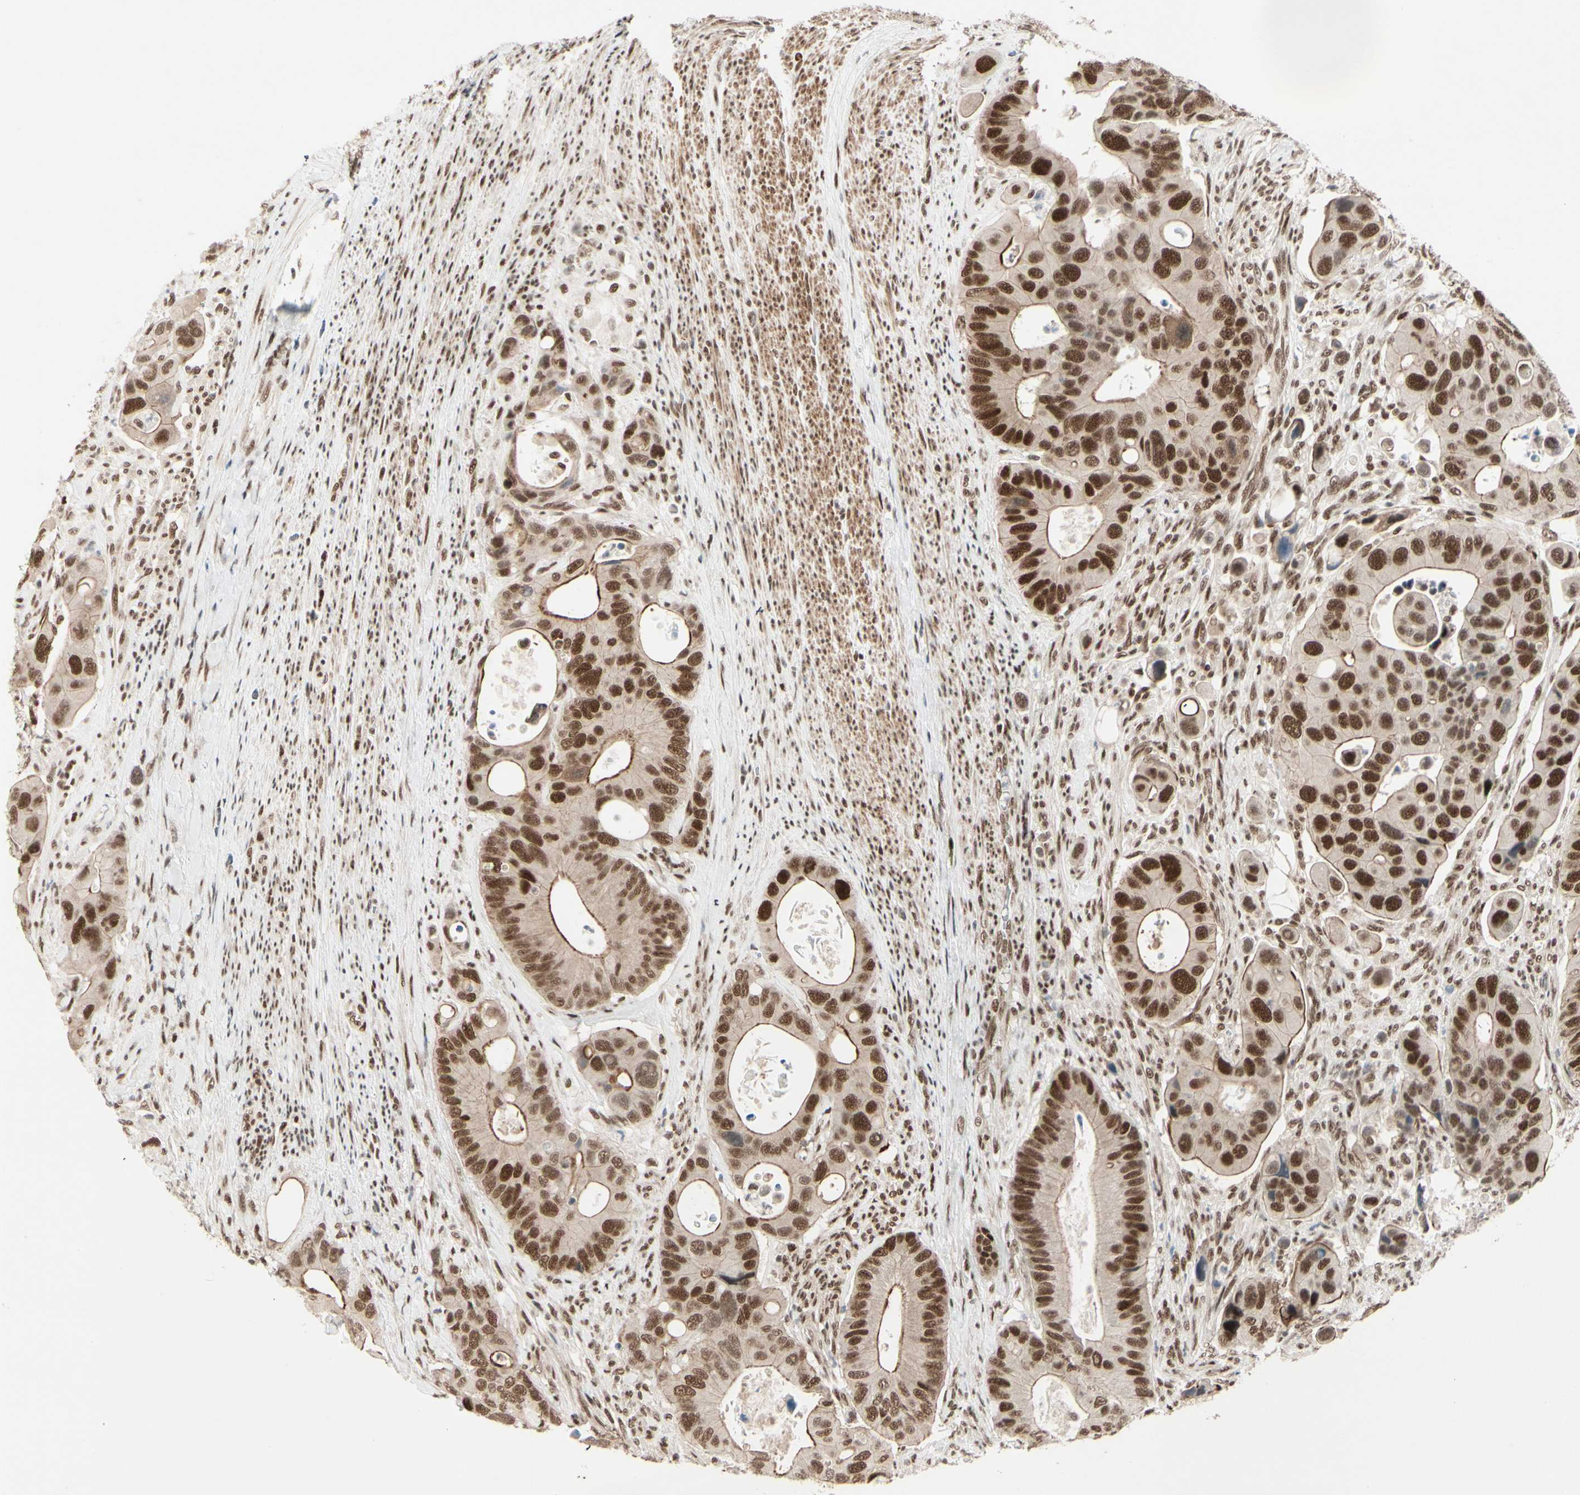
{"staining": {"intensity": "moderate", "quantity": ">75%", "location": "nuclear"}, "tissue": "colorectal cancer", "cell_type": "Tumor cells", "image_type": "cancer", "snomed": [{"axis": "morphology", "description": "Adenocarcinoma, NOS"}, {"axis": "topography", "description": "Rectum"}], "caption": "Adenocarcinoma (colorectal) stained with a protein marker displays moderate staining in tumor cells.", "gene": "CHAMP1", "patient": {"sex": "female", "age": 57}}